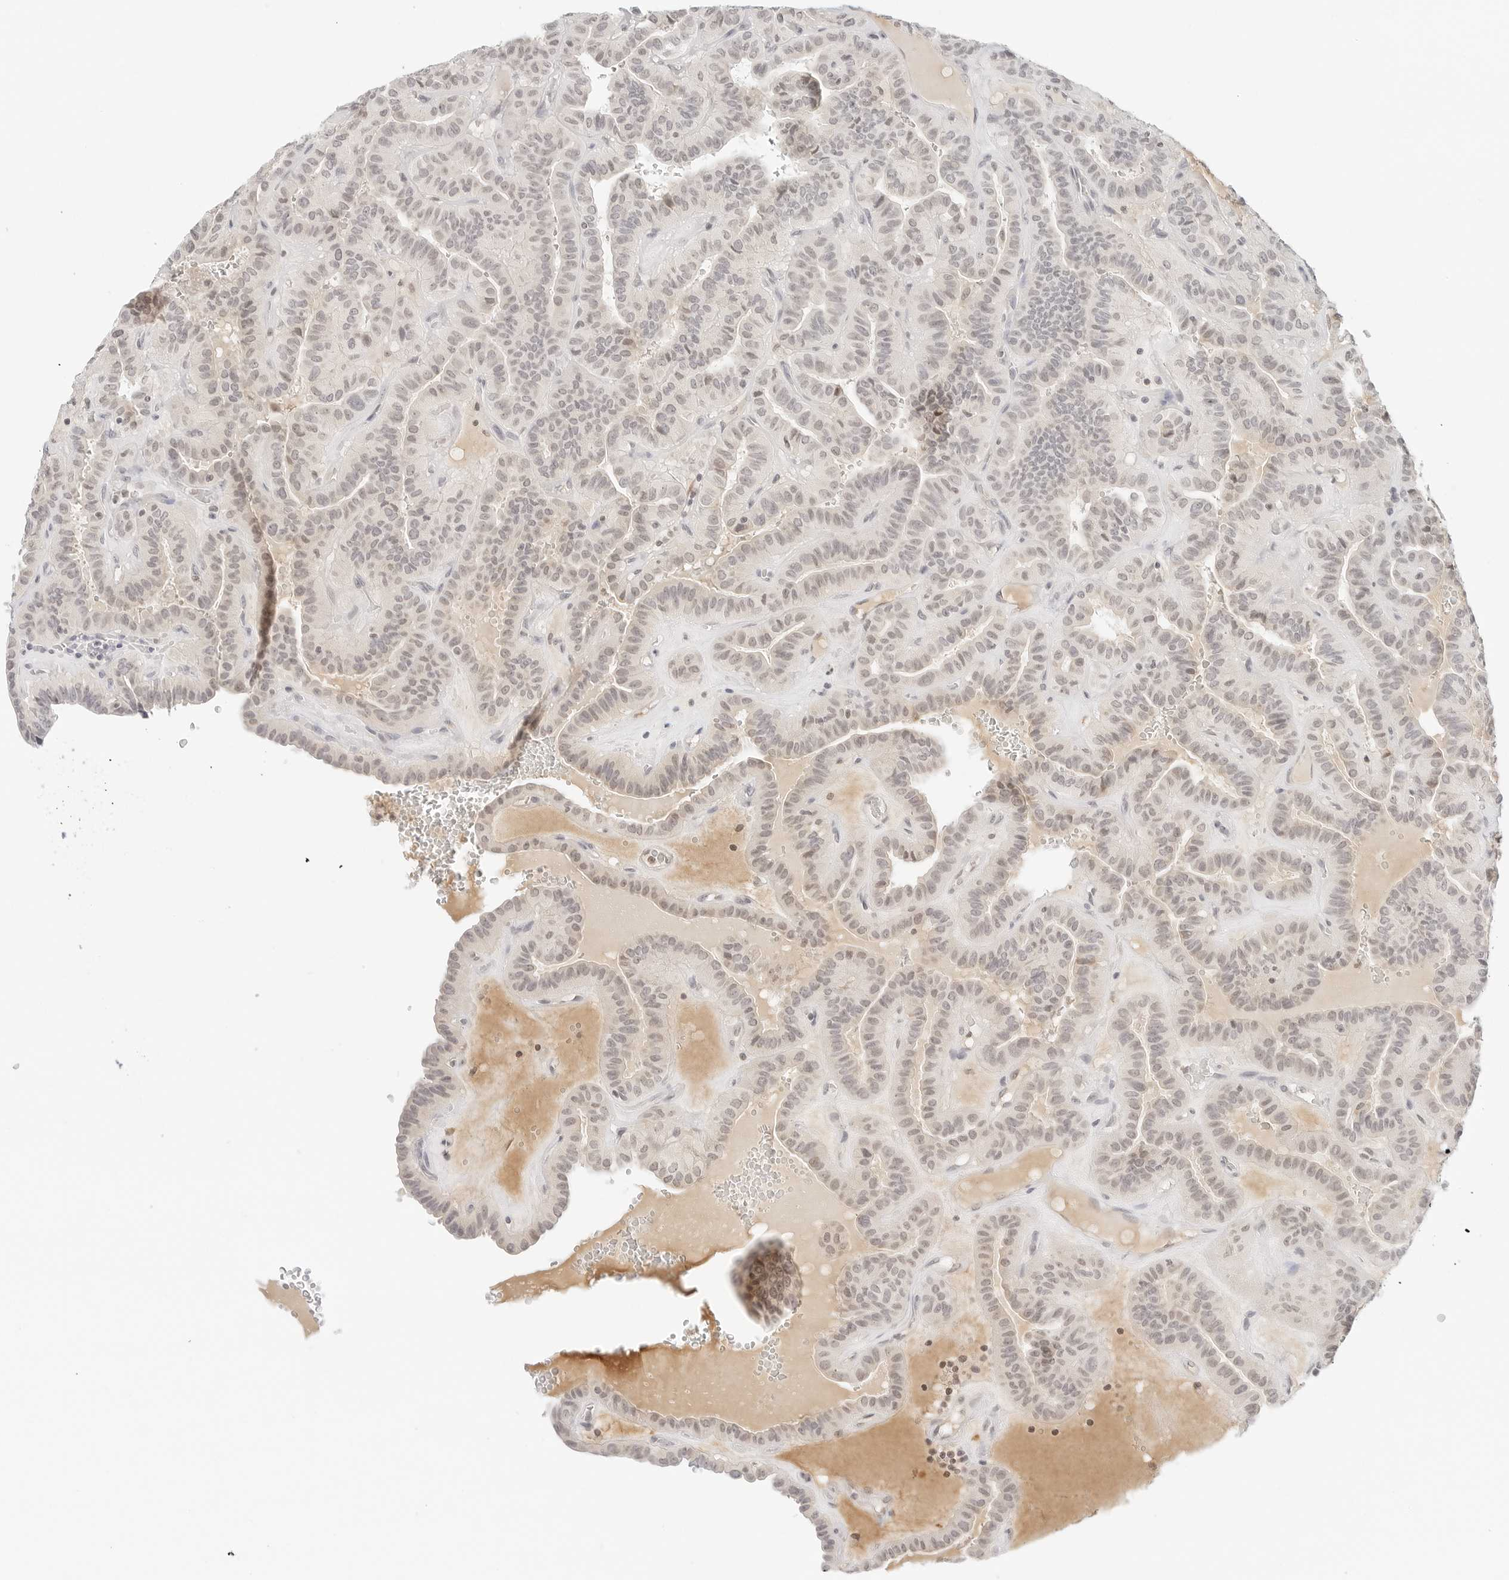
{"staining": {"intensity": "weak", "quantity": "25%-75%", "location": "nuclear"}, "tissue": "thyroid cancer", "cell_type": "Tumor cells", "image_type": "cancer", "snomed": [{"axis": "morphology", "description": "Papillary adenocarcinoma, NOS"}, {"axis": "topography", "description": "Thyroid gland"}], "caption": "Approximately 25%-75% of tumor cells in papillary adenocarcinoma (thyroid) show weak nuclear protein staining as visualized by brown immunohistochemical staining.", "gene": "NEO1", "patient": {"sex": "male", "age": 77}}